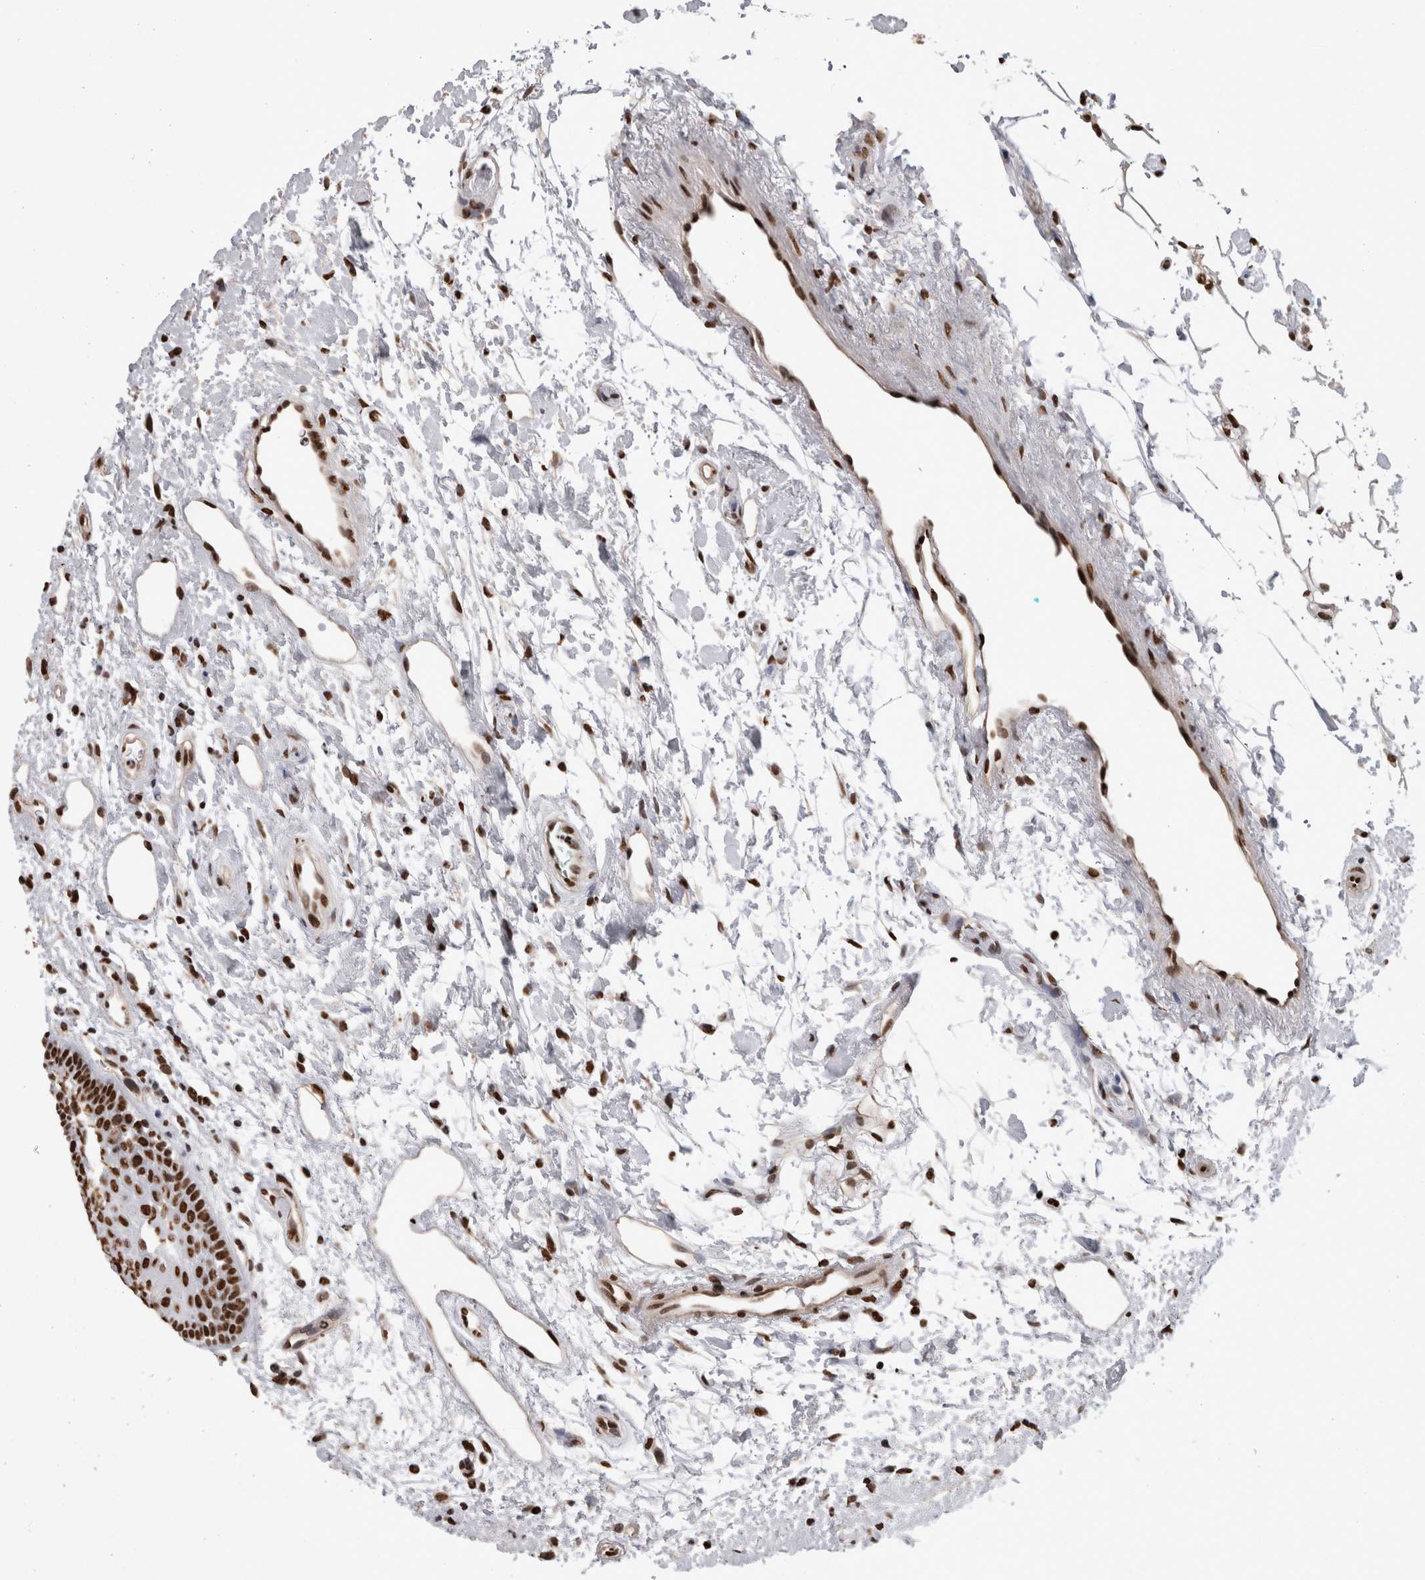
{"staining": {"intensity": "strong", "quantity": ">75%", "location": "nuclear"}, "tissue": "oral mucosa", "cell_type": "Squamous epithelial cells", "image_type": "normal", "snomed": [{"axis": "morphology", "description": "Normal tissue, NOS"}, {"axis": "topography", "description": "Skeletal muscle"}, {"axis": "topography", "description": "Oral tissue"}, {"axis": "topography", "description": "Peripheral nerve tissue"}], "caption": "The image demonstrates a brown stain indicating the presence of a protein in the nuclear of squamous epithelial cells in oral mucosa.", "gene": "HNRNPM", "patient": {"sex": "female", "age": 84}}